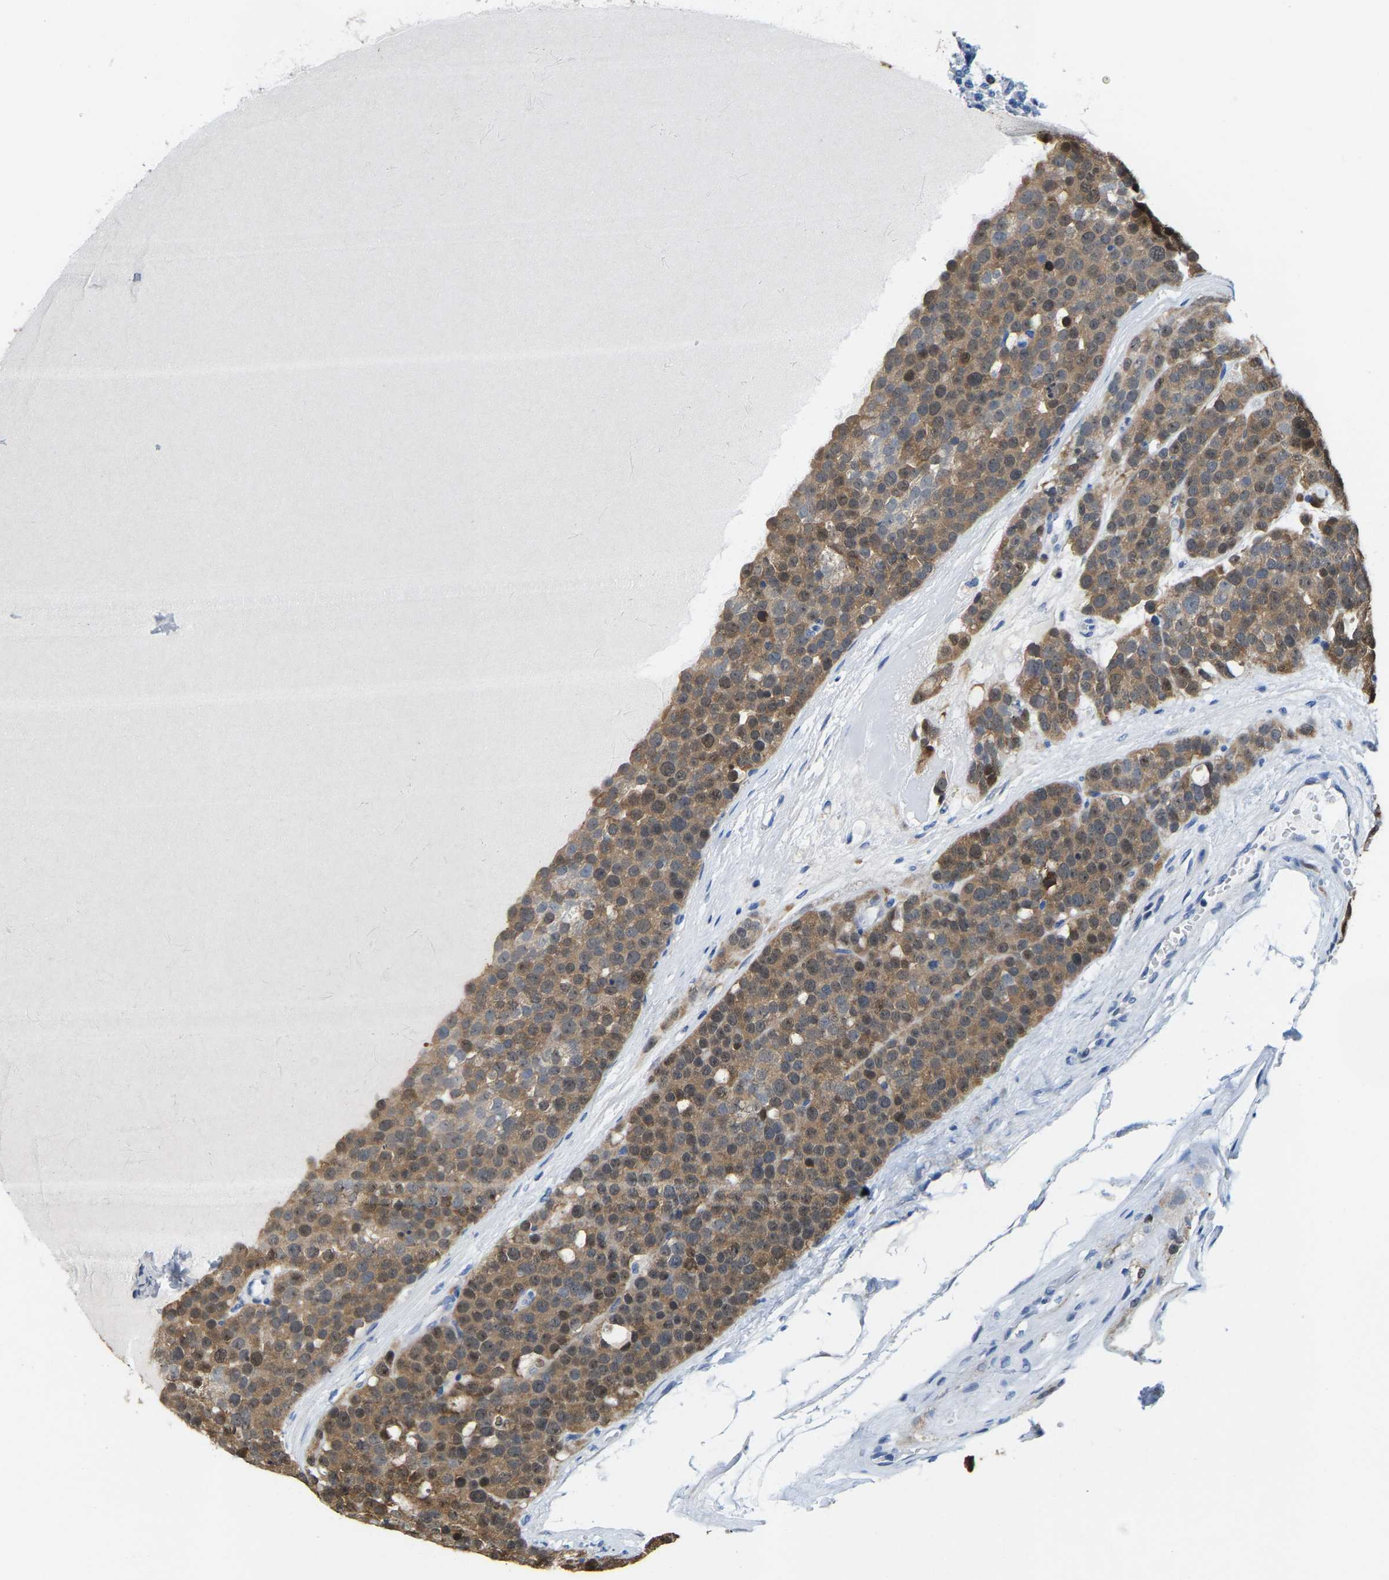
{"staining": {"intensity": "moderate", "quantity": ">75%", "location": "cytoplasmic/membranous,nuclear"}, "tissue": "testis cancer", "cell_type": "Tumor cells", "image_type": "cancer", "snomed": [{"axis": "morphology", "description": "Seminoma, NOS"}, {"axis": "topography", "description": "Testis"}], "caption": "Human testis cancer stained for a protein (brown) reveals moderate cytoplasmic/membranous and nuclear positive positivity in approximately >75% of tumor cells.", "gene": "KLHL1", "patient": {"sex": "male", "age": 71}}